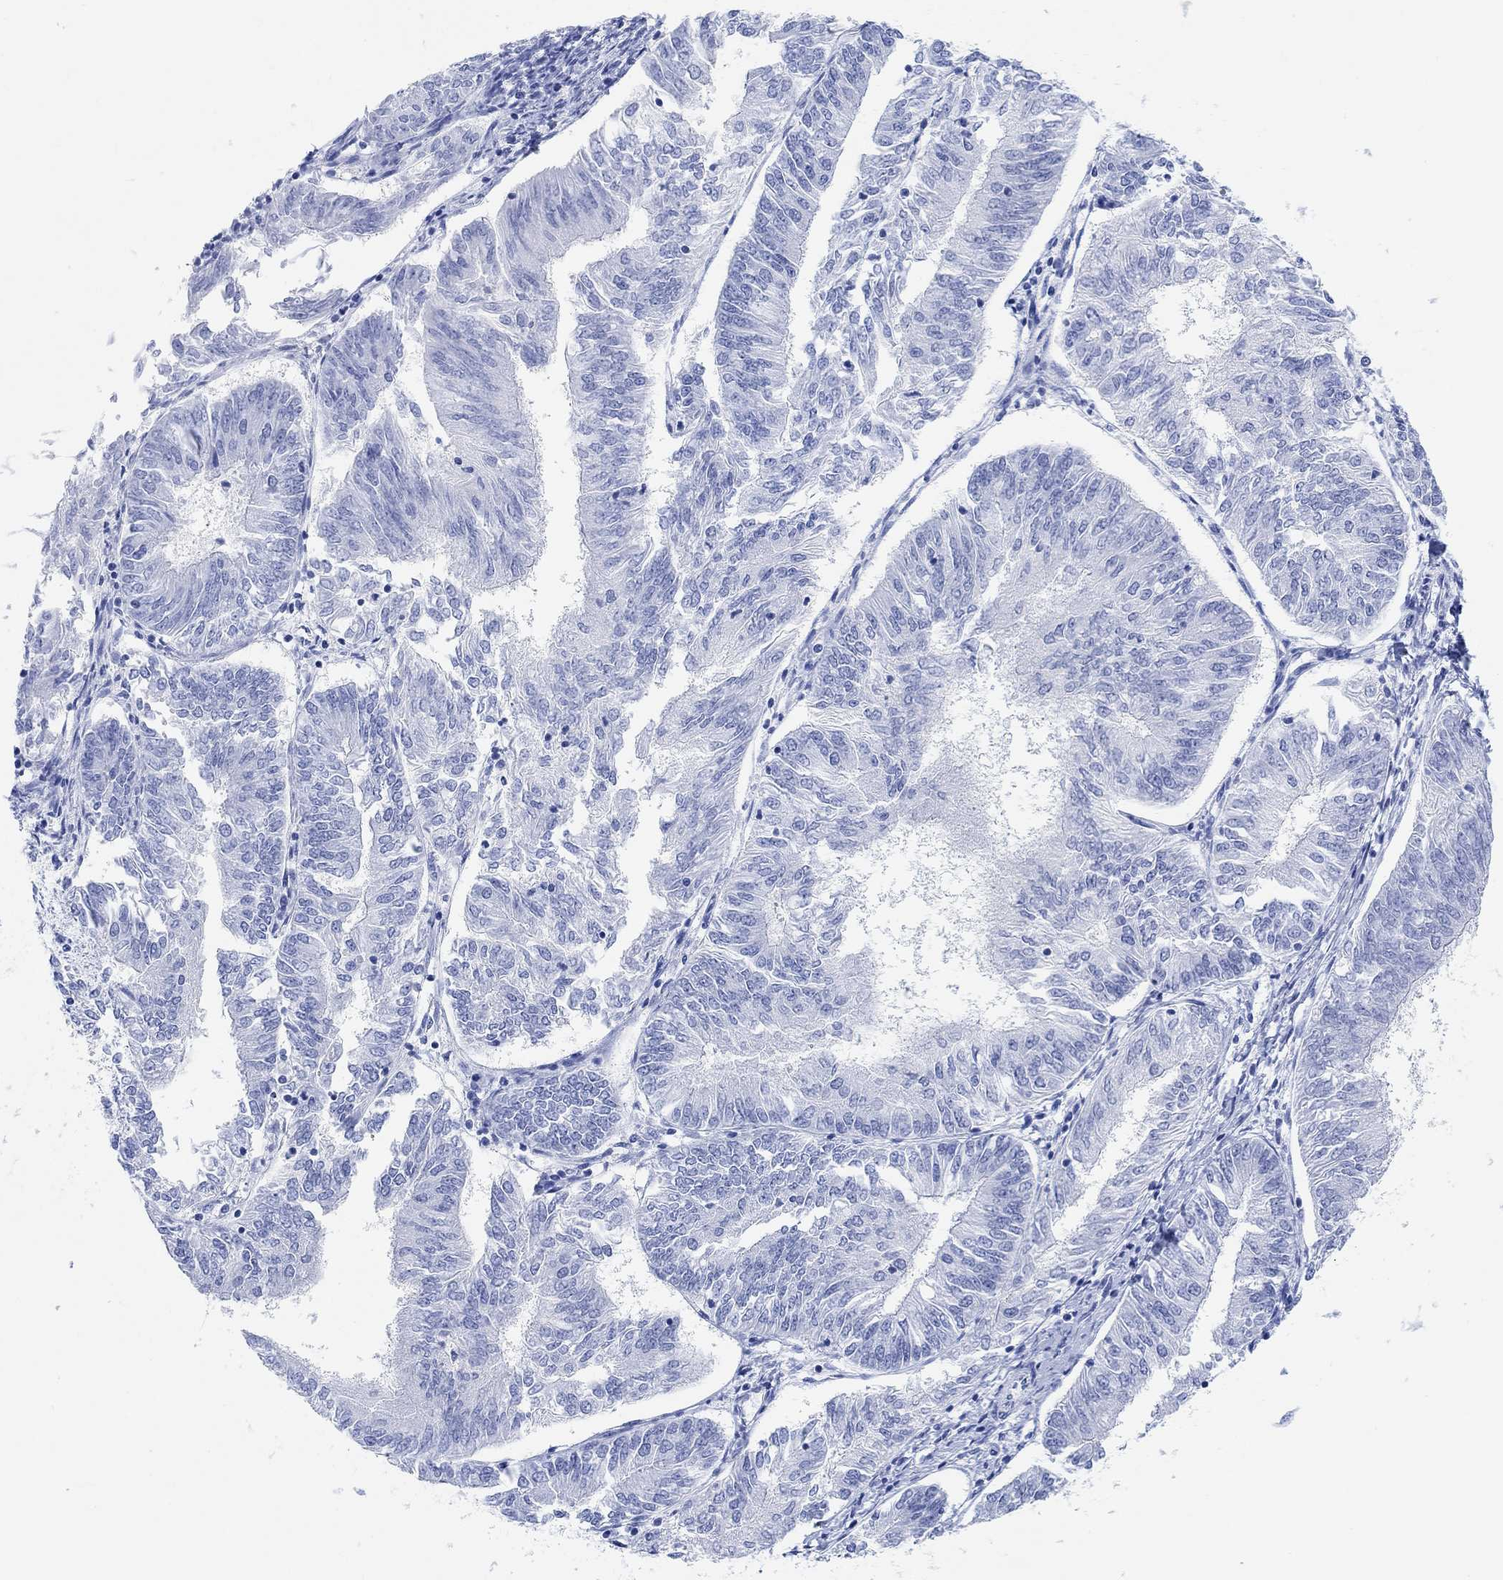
{"staining": {"intensity": "negative", "quantity": "none", "location": "none"}, "tissue": "endometrial cancer", "cell_type": "Tumor cells", "image_type": "cancer", "snomed": [{"axis": "morphology", "description": "Adenocarcinoma, NOS"}, {"axis": "topography", "description": "Endometrium"}], "caption": "Endometrial cancer stained for a protein using IHC reveals no staining tumor cells.", "gene": "ANKRD33", "patient": {"sex": "female", "age": 58}}